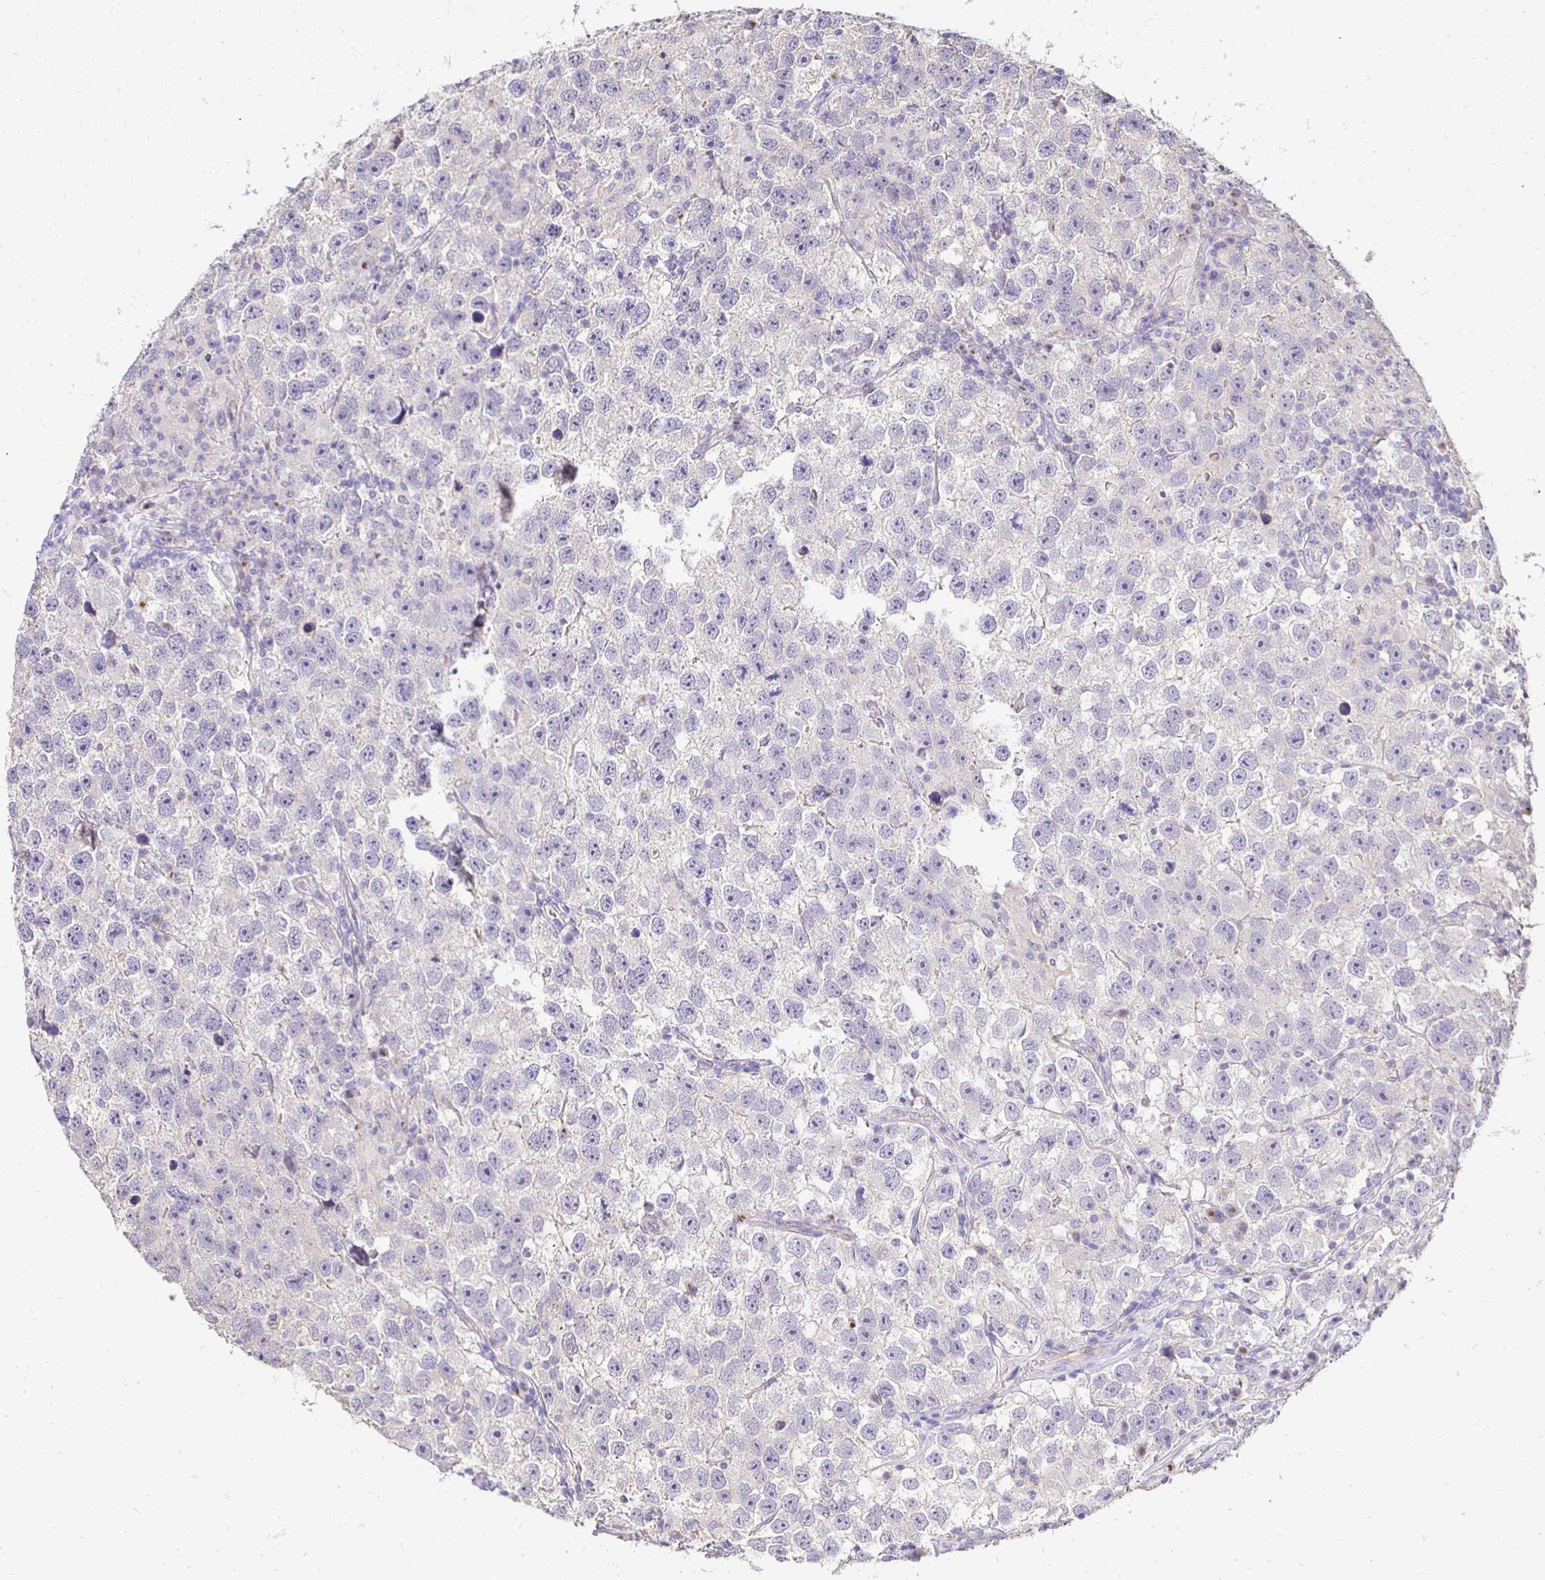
{"staining": {"intensity": "negative", "quantity": "none", "location": "none"}, "tissue": "testis cancer", "cell_type": "Tumor cells", "image_type": "cancer", "snomed": [{"axis": "morphology", "description": "Seminoma, NOS"}, {"axis": "topography", "description": "Testis"}], "caption": "This is a image of immunohistochemistry staining of testis cancer (seminoma), which shows no positivity in tumor cells. The staining is performed using DAB brown chromogen with nuclei counter-stained in using hematoxylin.", "gene": "SLC9A1", "patient": {"sex": "male", "age": 26}}